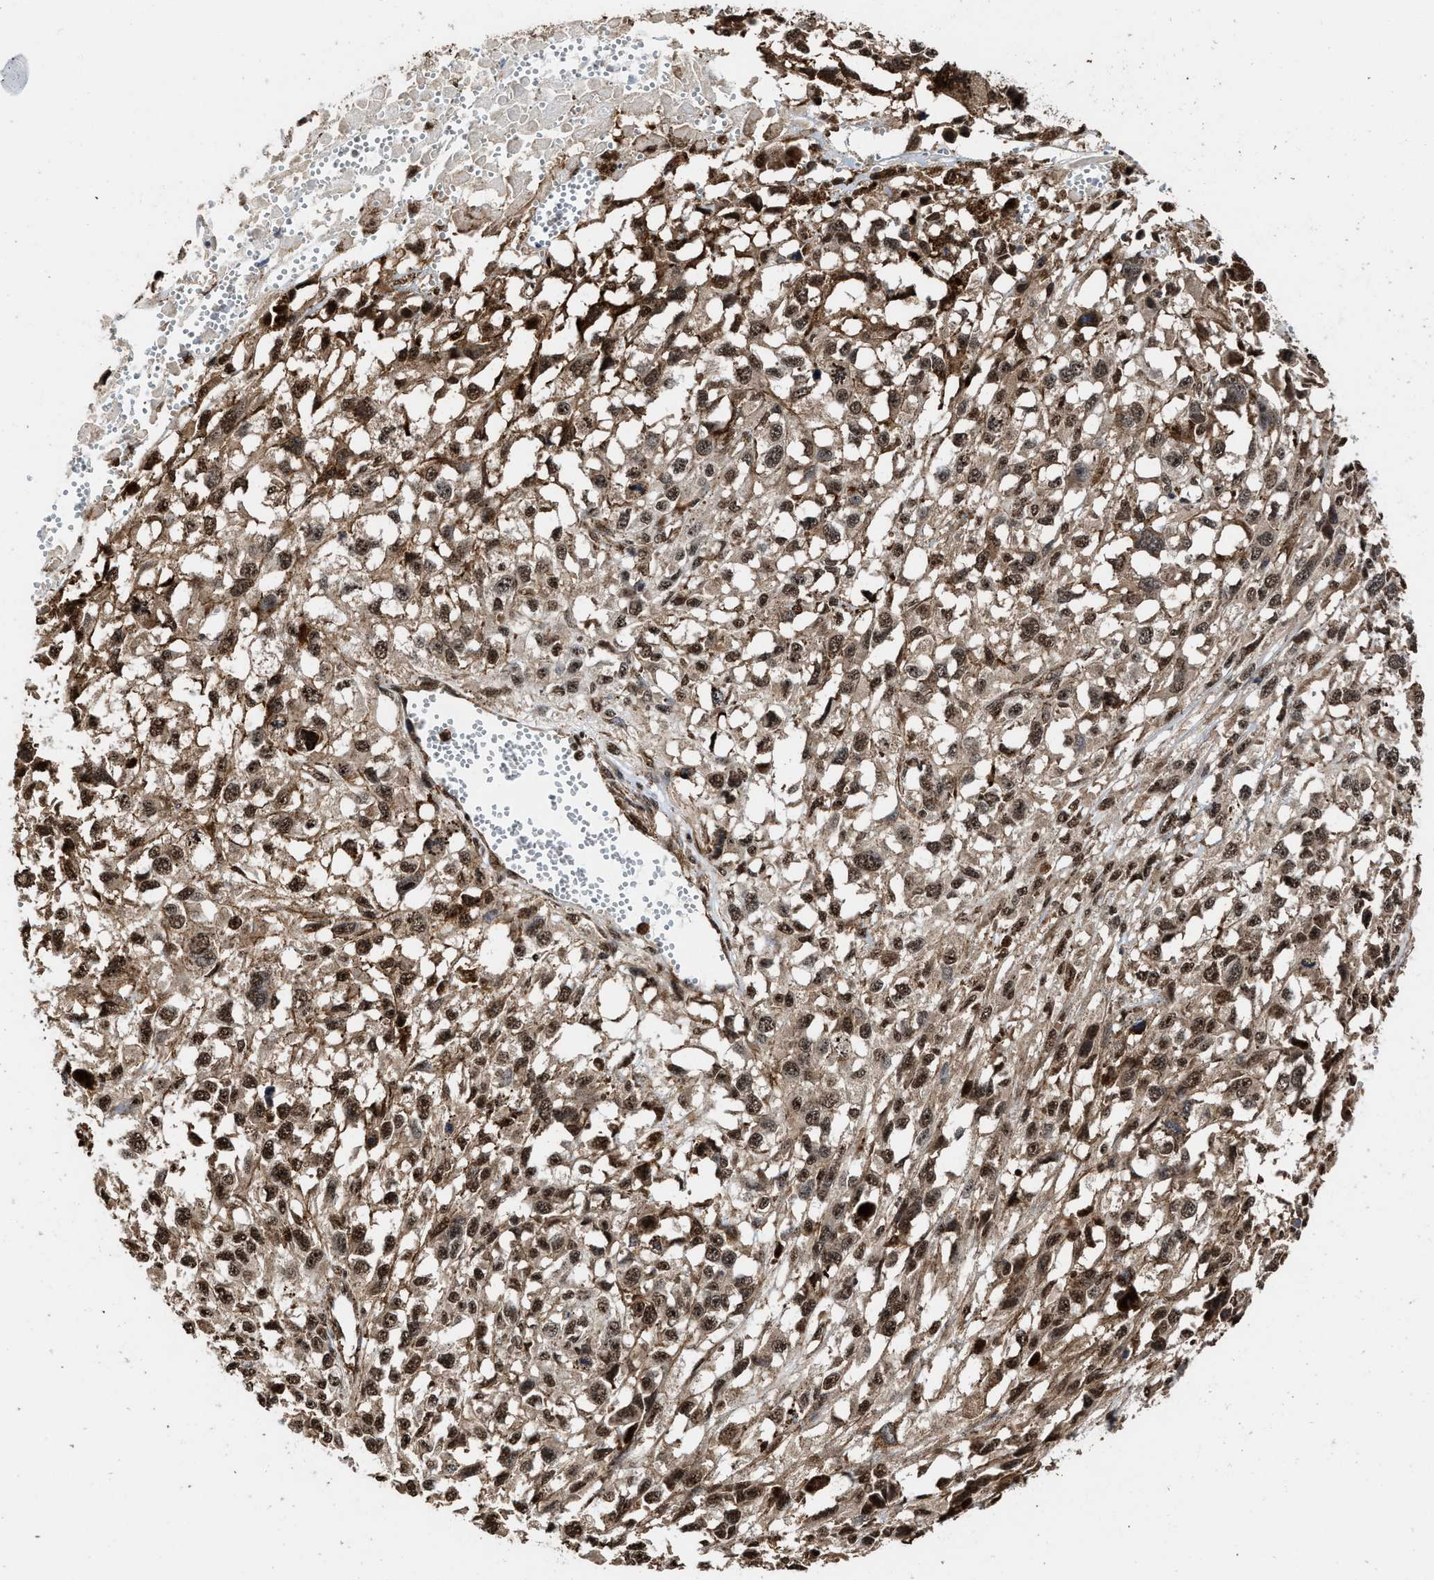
{"staining": {"intensity": "moderate", "quantity": ">75%", "location": "cytoplasmic/membranous,nuclear"}, "tissue": "melanoma", "cell_type": "Tumor cells", "image_type": "cancer", "snomed": [{"axis": "morphology", "description": "Malignant melanoma, Metastatic site"}, {"axis": "topography", "description": "Lymph node"}], "caption": "A photomicrograph of human malignant melanoma (metastatic site) stained for a protein demonstrates moderate cytoplasmic/membranous and nuclear brown staining in tumor cells. (Stains: DAB (3,3'-diaminobenzidine) in brown, nuclei in blue, Microscopy: brightfield microscopy at high magnification).", "gene": "SEPTIN2", "patient": {"sex": "male", "age": 59}}